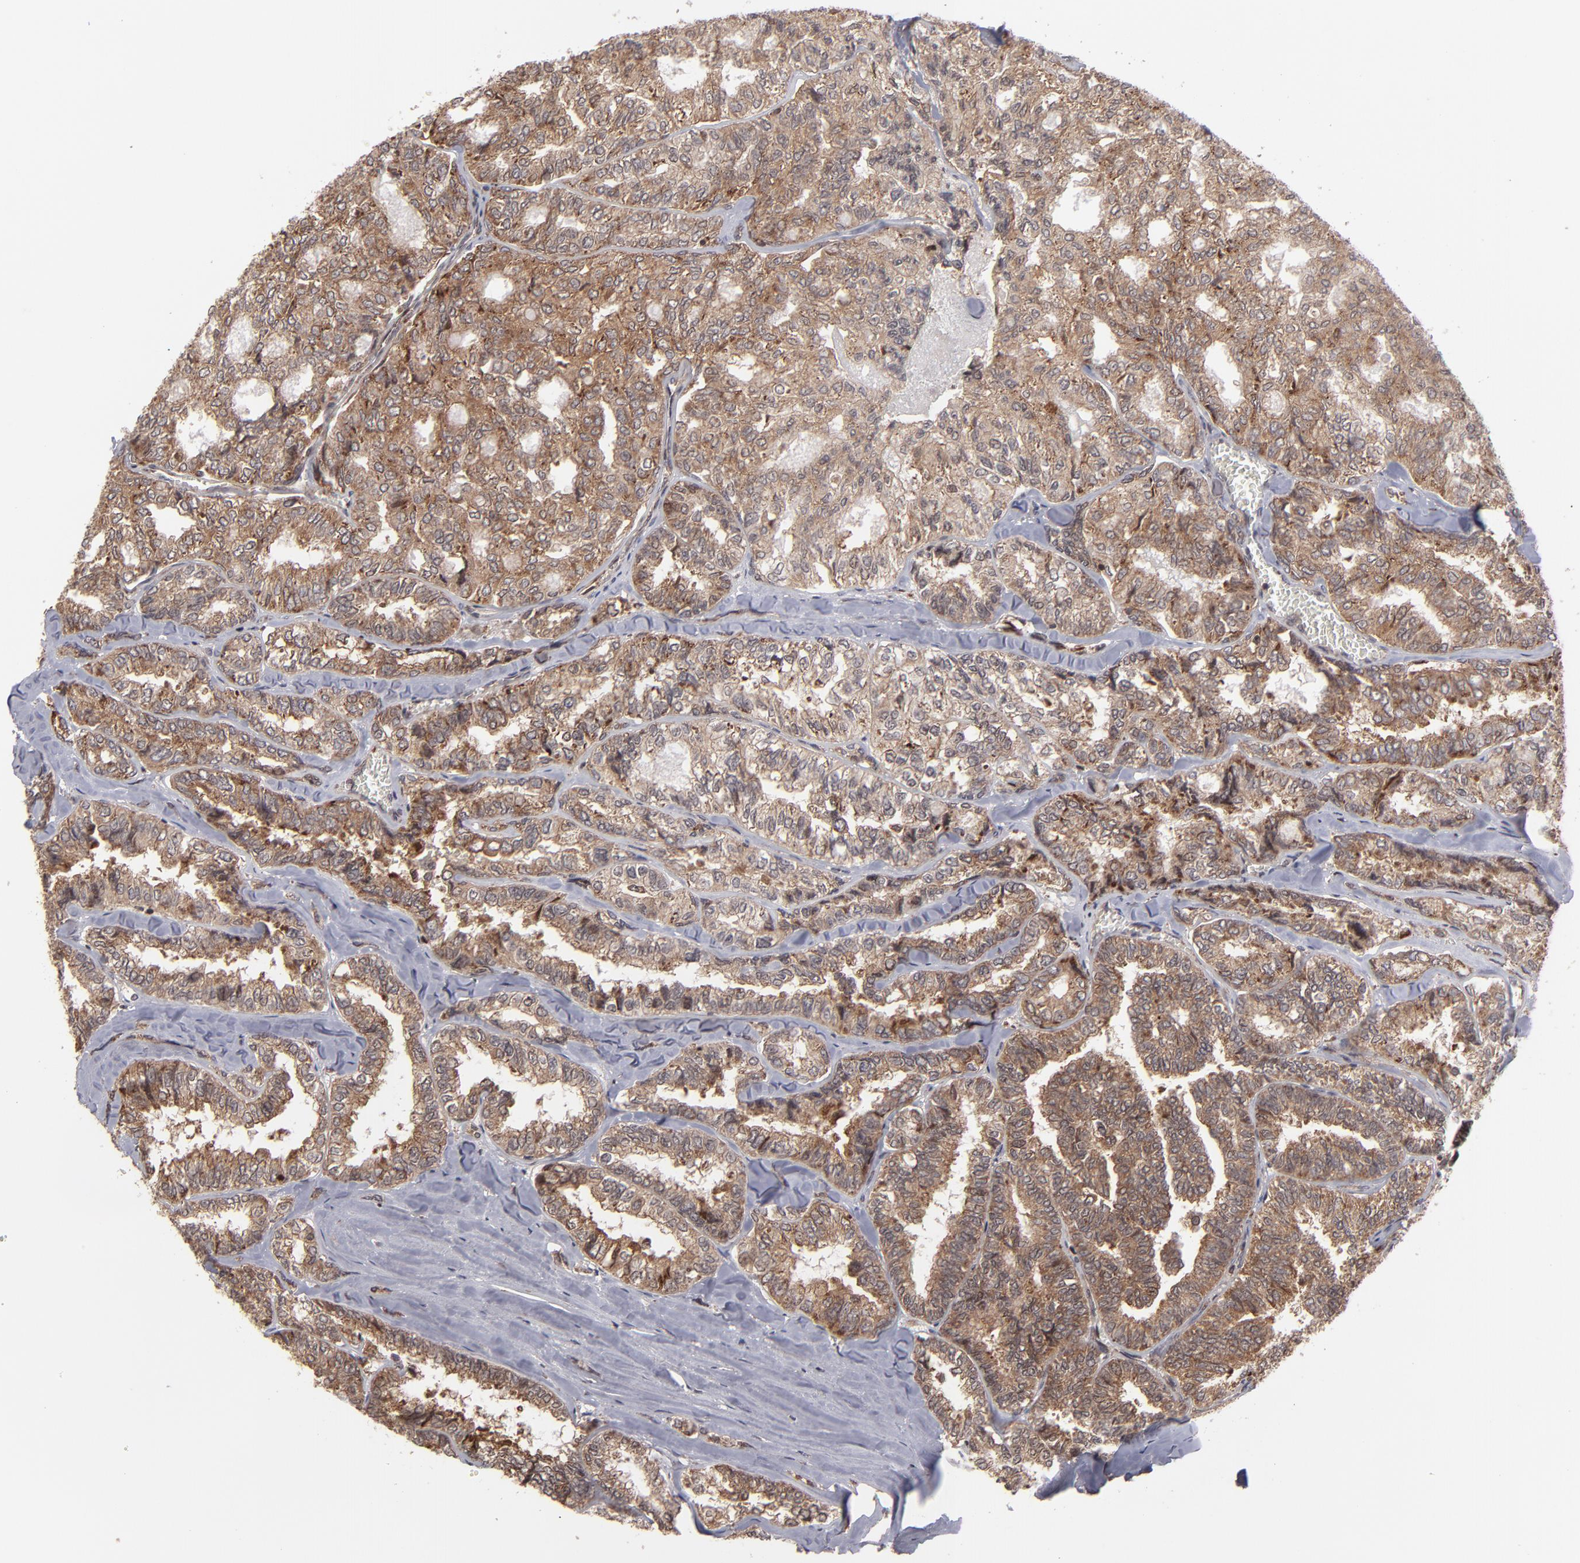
{"staining": {"intensity": "strong", "quantity": ">75%", "location": "cytoplasmic/membranous,nuclear"}, "tissue": "thyroid cancer", "cell_type": "Tumor cells", "image_type": "cancer", "snomed": [{"axis": "morphology", "description": "Papillary adenocarcinoma, NOS"}, {"axis": "topography", "description": "Thyroid gland"}], "caption": "A histopathology image showing strong cytoplasmic/membranous and nuclear expression in approximately >75% of tumor cells in thyroid cancer, as visualized by brown immunohistochemical staining.", "gene": "RGS6", "patient": {"sex": "female", "age": 35}}